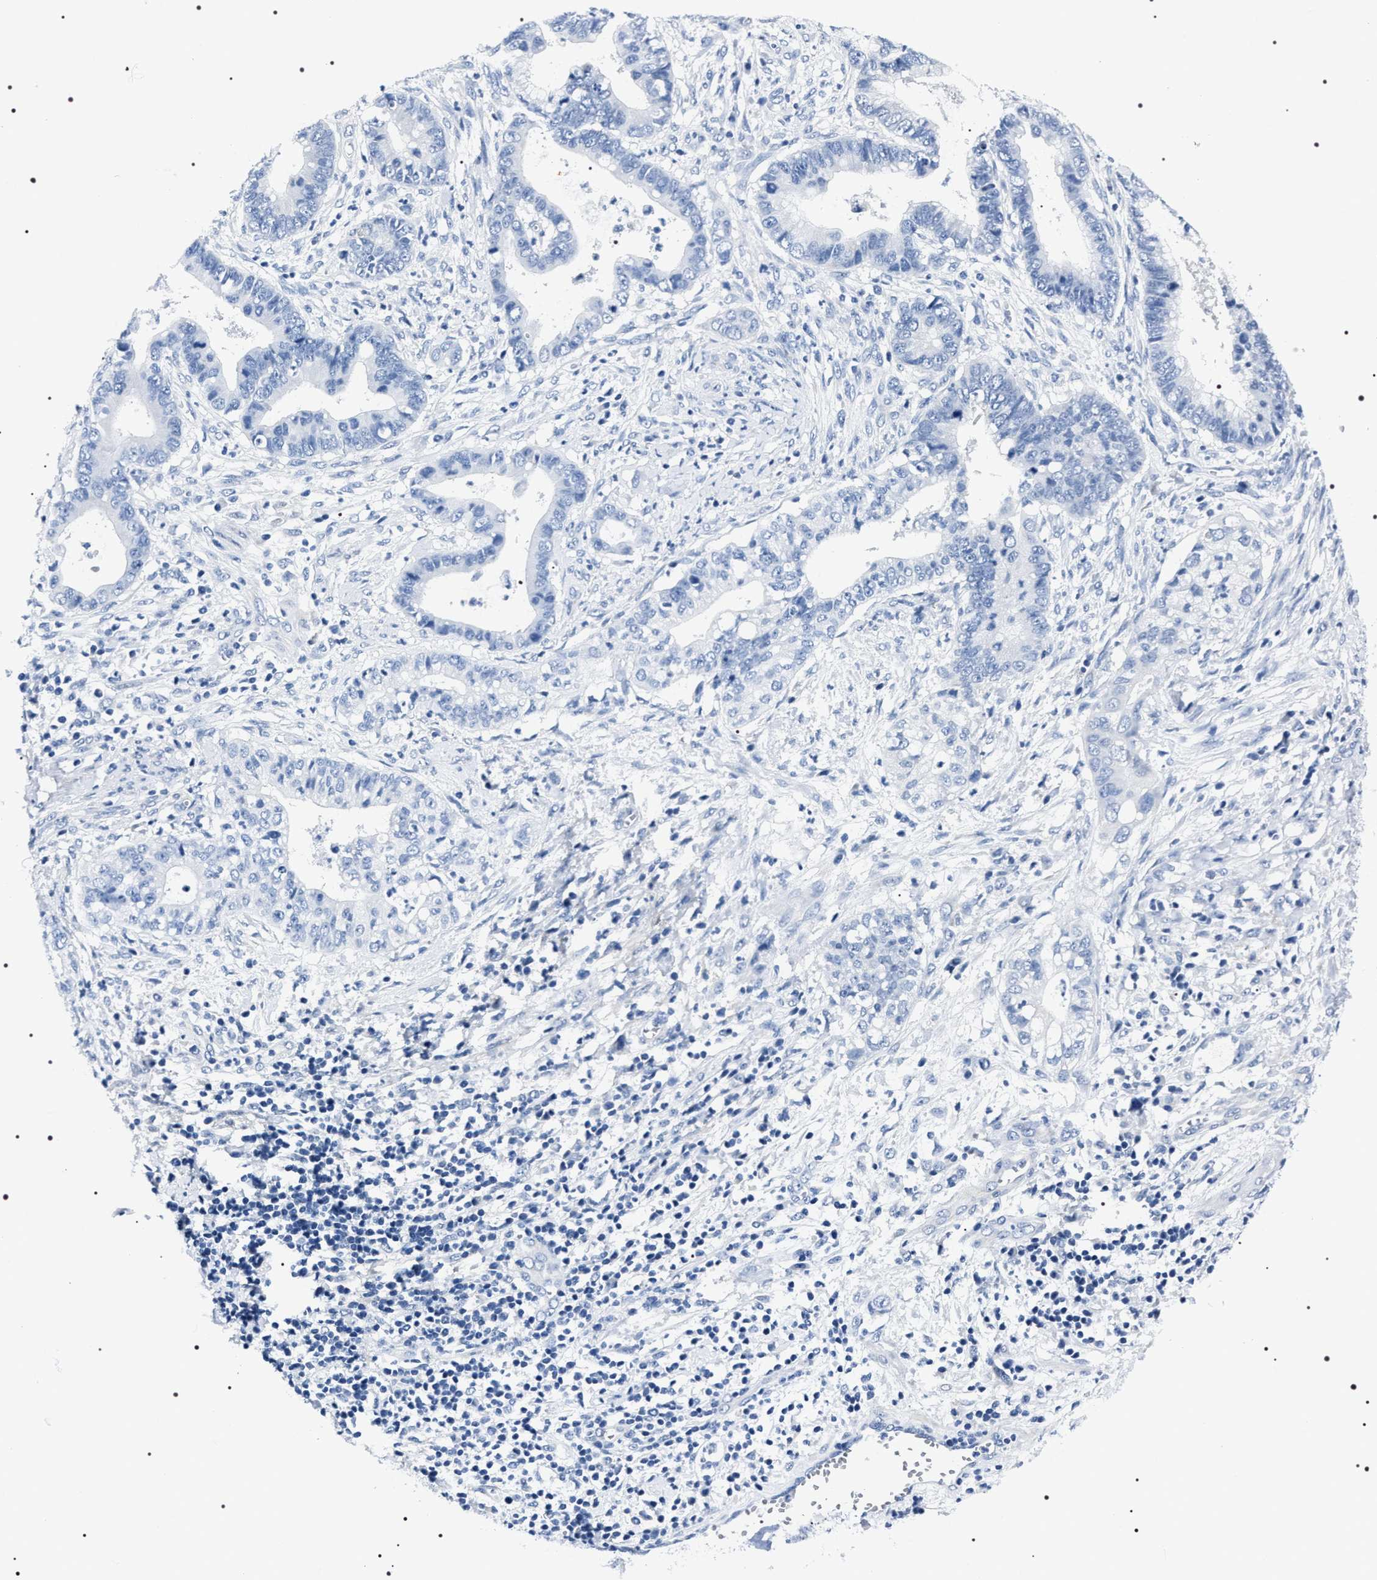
{"staining": {"intensity": "negative", "quantity": "none", "location": "none"}, "tissue": "cervical cancer", "cell_type": "Tumor cells", "image_type": "cancer", "snomed": [{"axis": "morphology", "description": "Adenocarcinoma, NOS"}, {"axis": "topography", "description": "Cervix"}], "caption": "Cervical cancer (adenocarcinoma) was stained to show a protein in brown. There is no significant positivity in tumor cells.", "gene": "ADH4", "patient": {"sex": "female", "age": 44}}